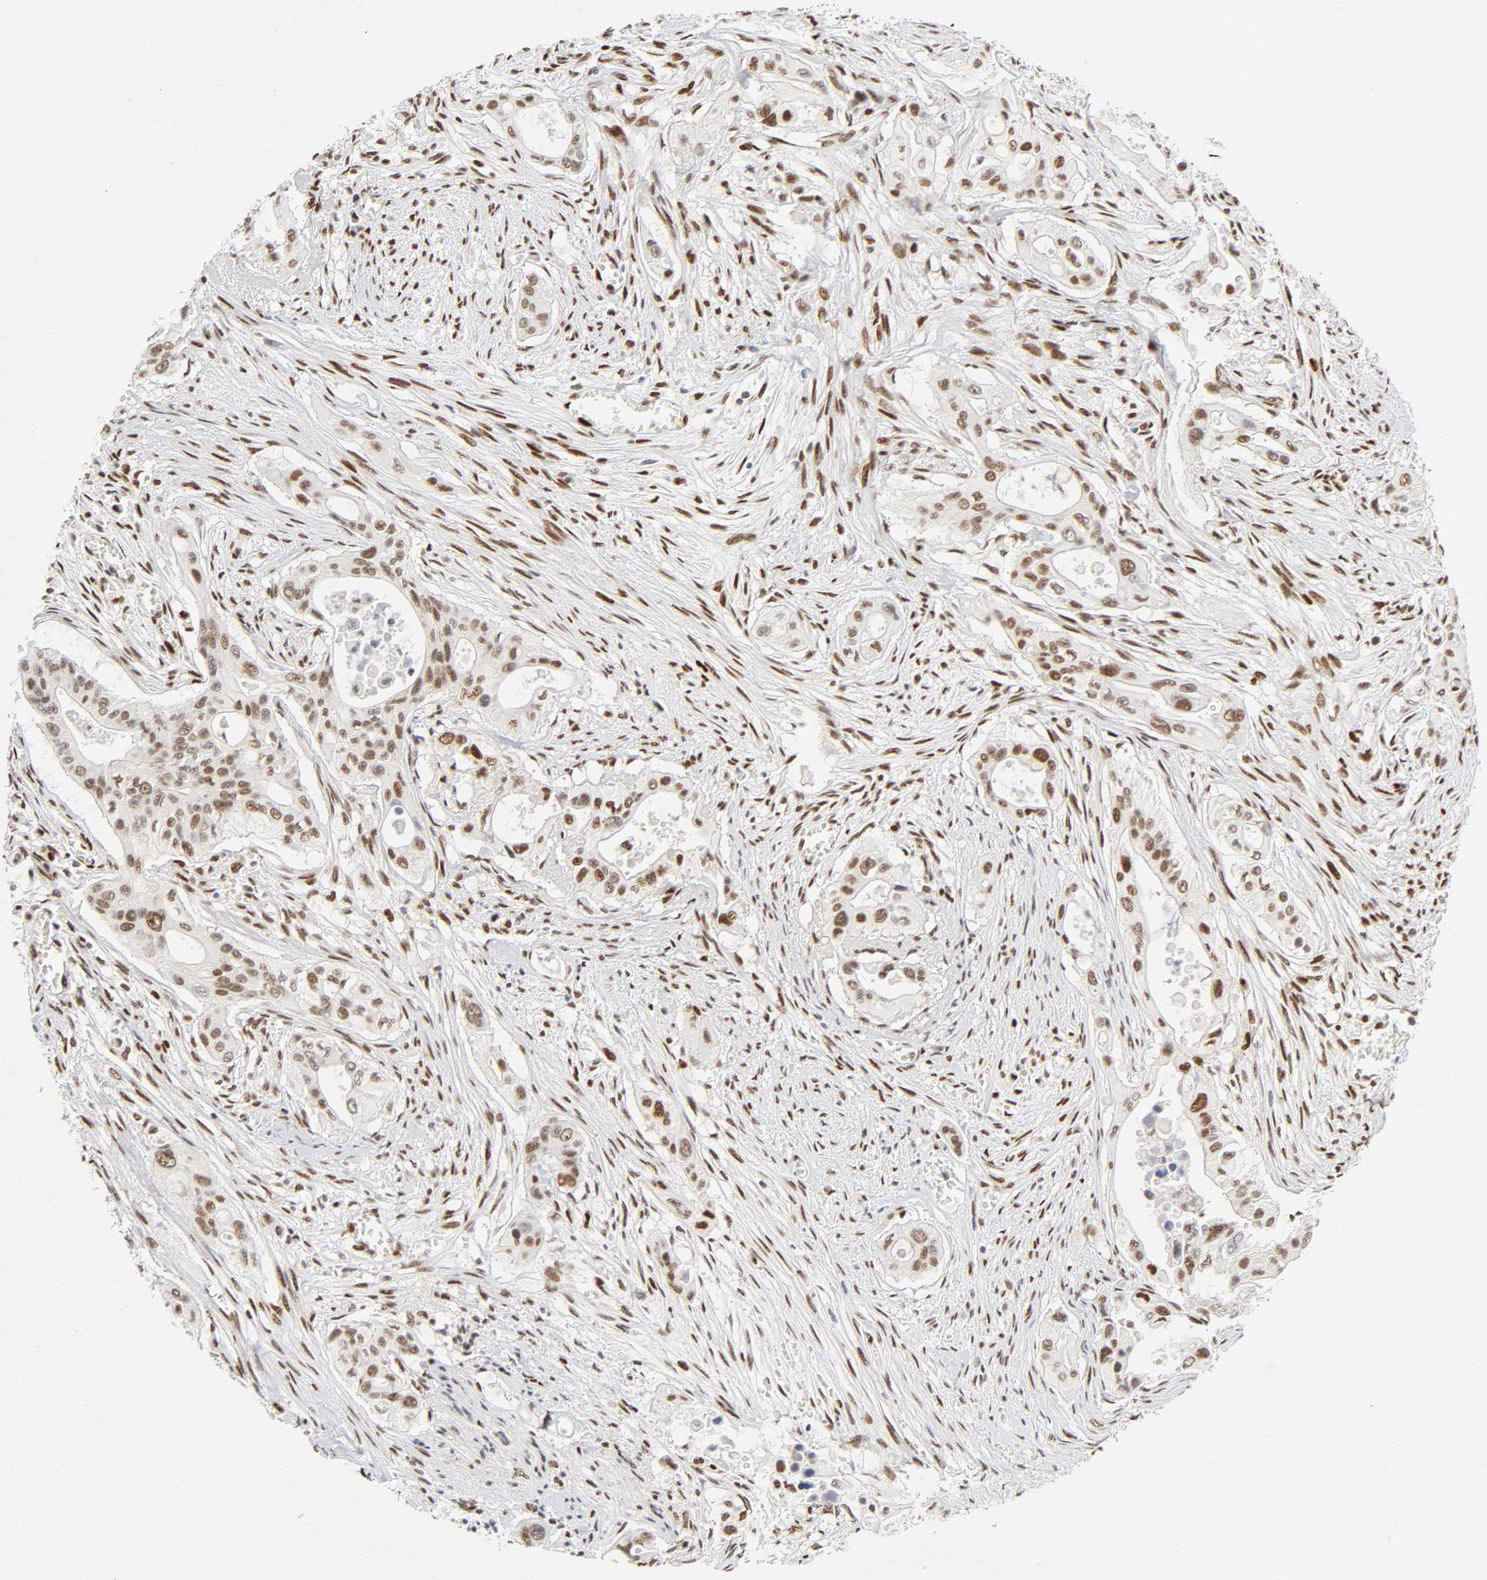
{"staining": {"intensity": "moderate", "quantity": ">75%", "location": "nuclear"}, "tissue": "pancreatic cancer", "cell_type": "Tumor cells", "image_type": "cancer", "snomed": [{"axis": "morphology", "description": "Adenocarcinoma, NOS"}, {"axis": "topography", "description": "Pancreas"}], "caption": "Protein staining by IHC displays moderate nuclear positivity in approximately >75% of tumor cells in pancreatic adenocarcinoma.", "gene": "MEF2A", "patient": {"sex": "male", "age": 77}}